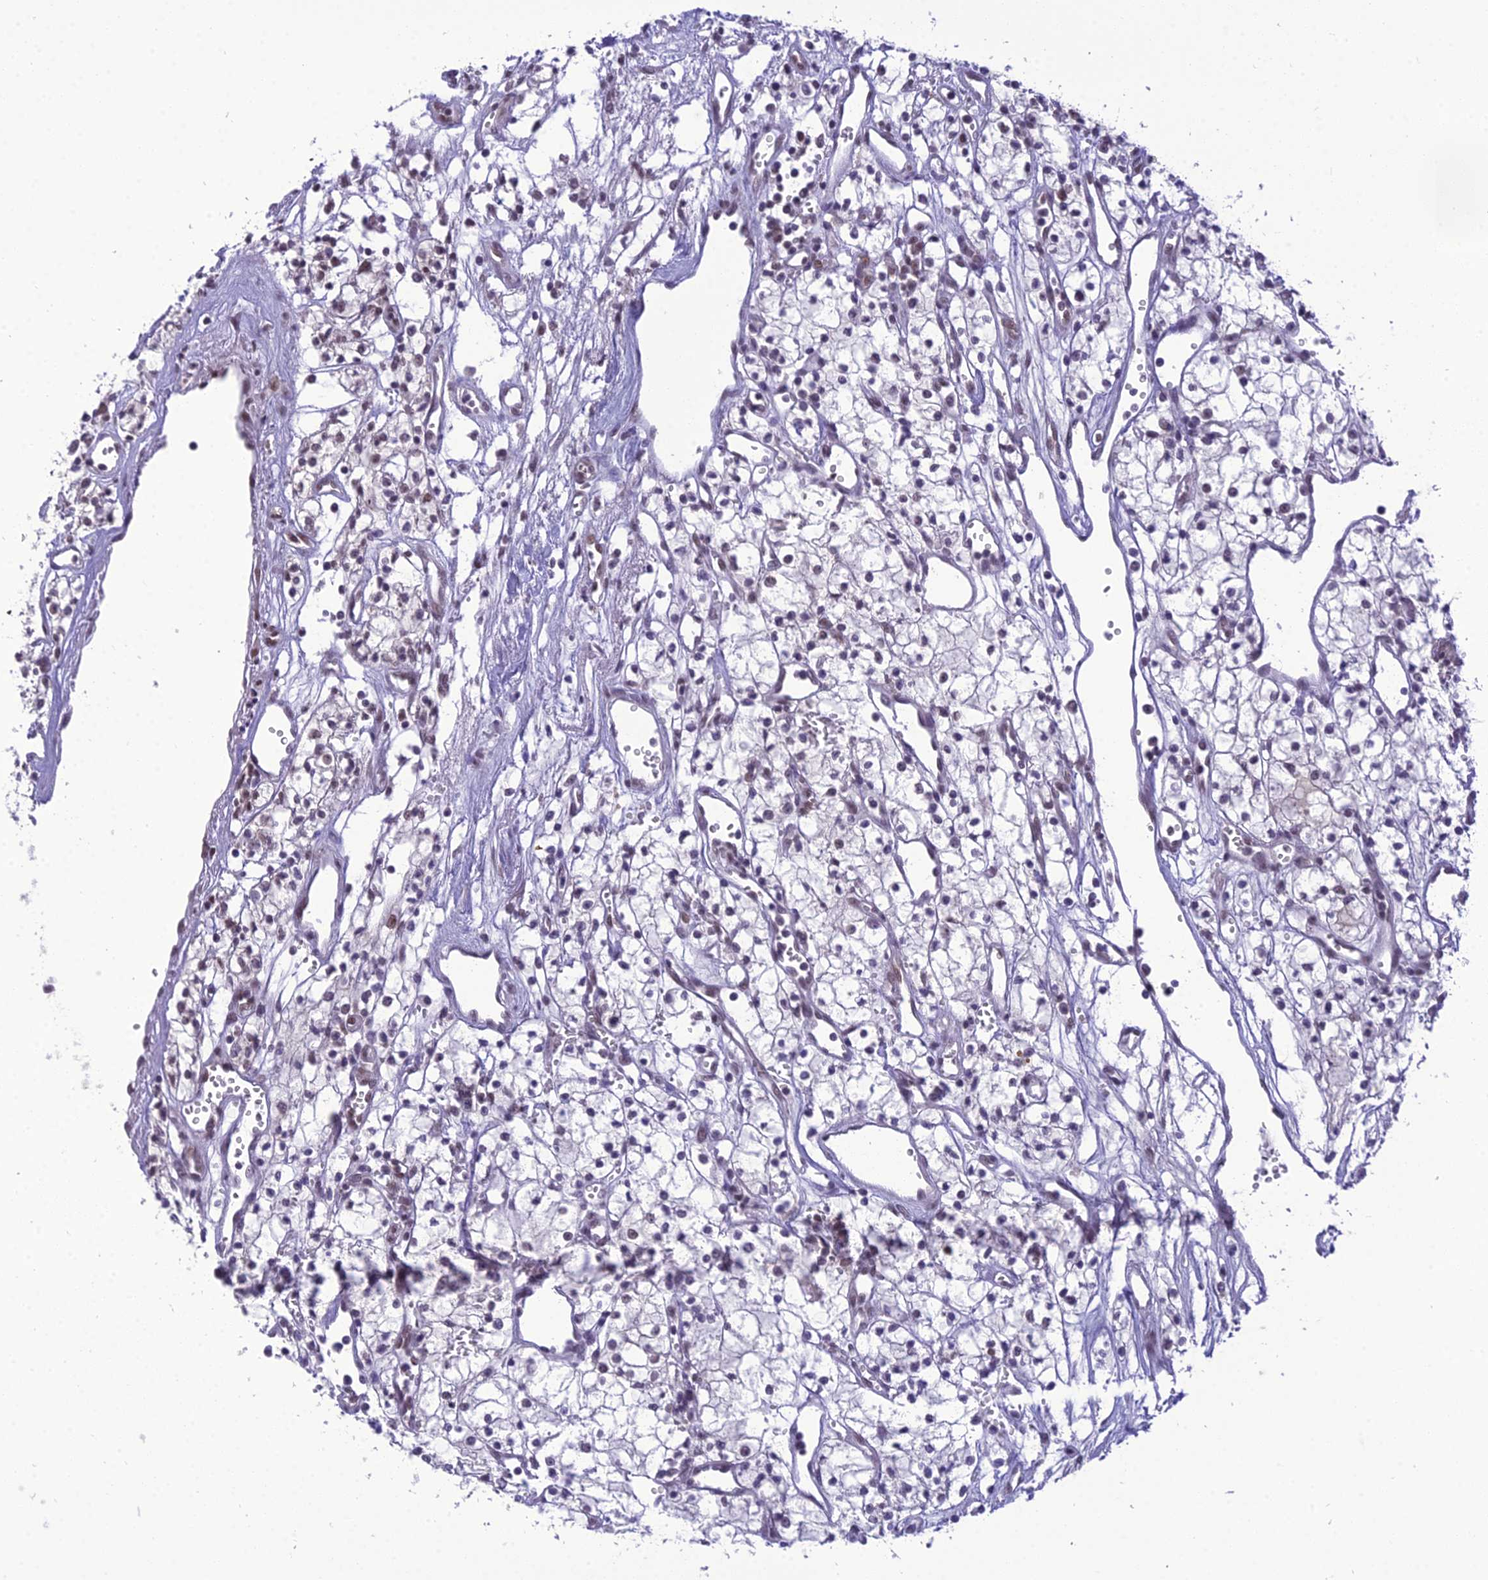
{"staining": {"intensity": "weak", "quantity": "25%-75%", "location": "nuclear"}, "tissue": "renal cancer", "cell_type": "Tumor cells", "image_type": "cancer", "snomed": [{"axis": "morphology", "description": "Adenocarcinoma, NOS"}, {"axis": "topography", "description": "Kidney"}], "caption": "Adenocarcinoma (renal) stained for a protein reveals weak nuclear positivity in tumor cells.", "gene": "SH3RF3", "patient": {"sex": "male", "age": 59}}